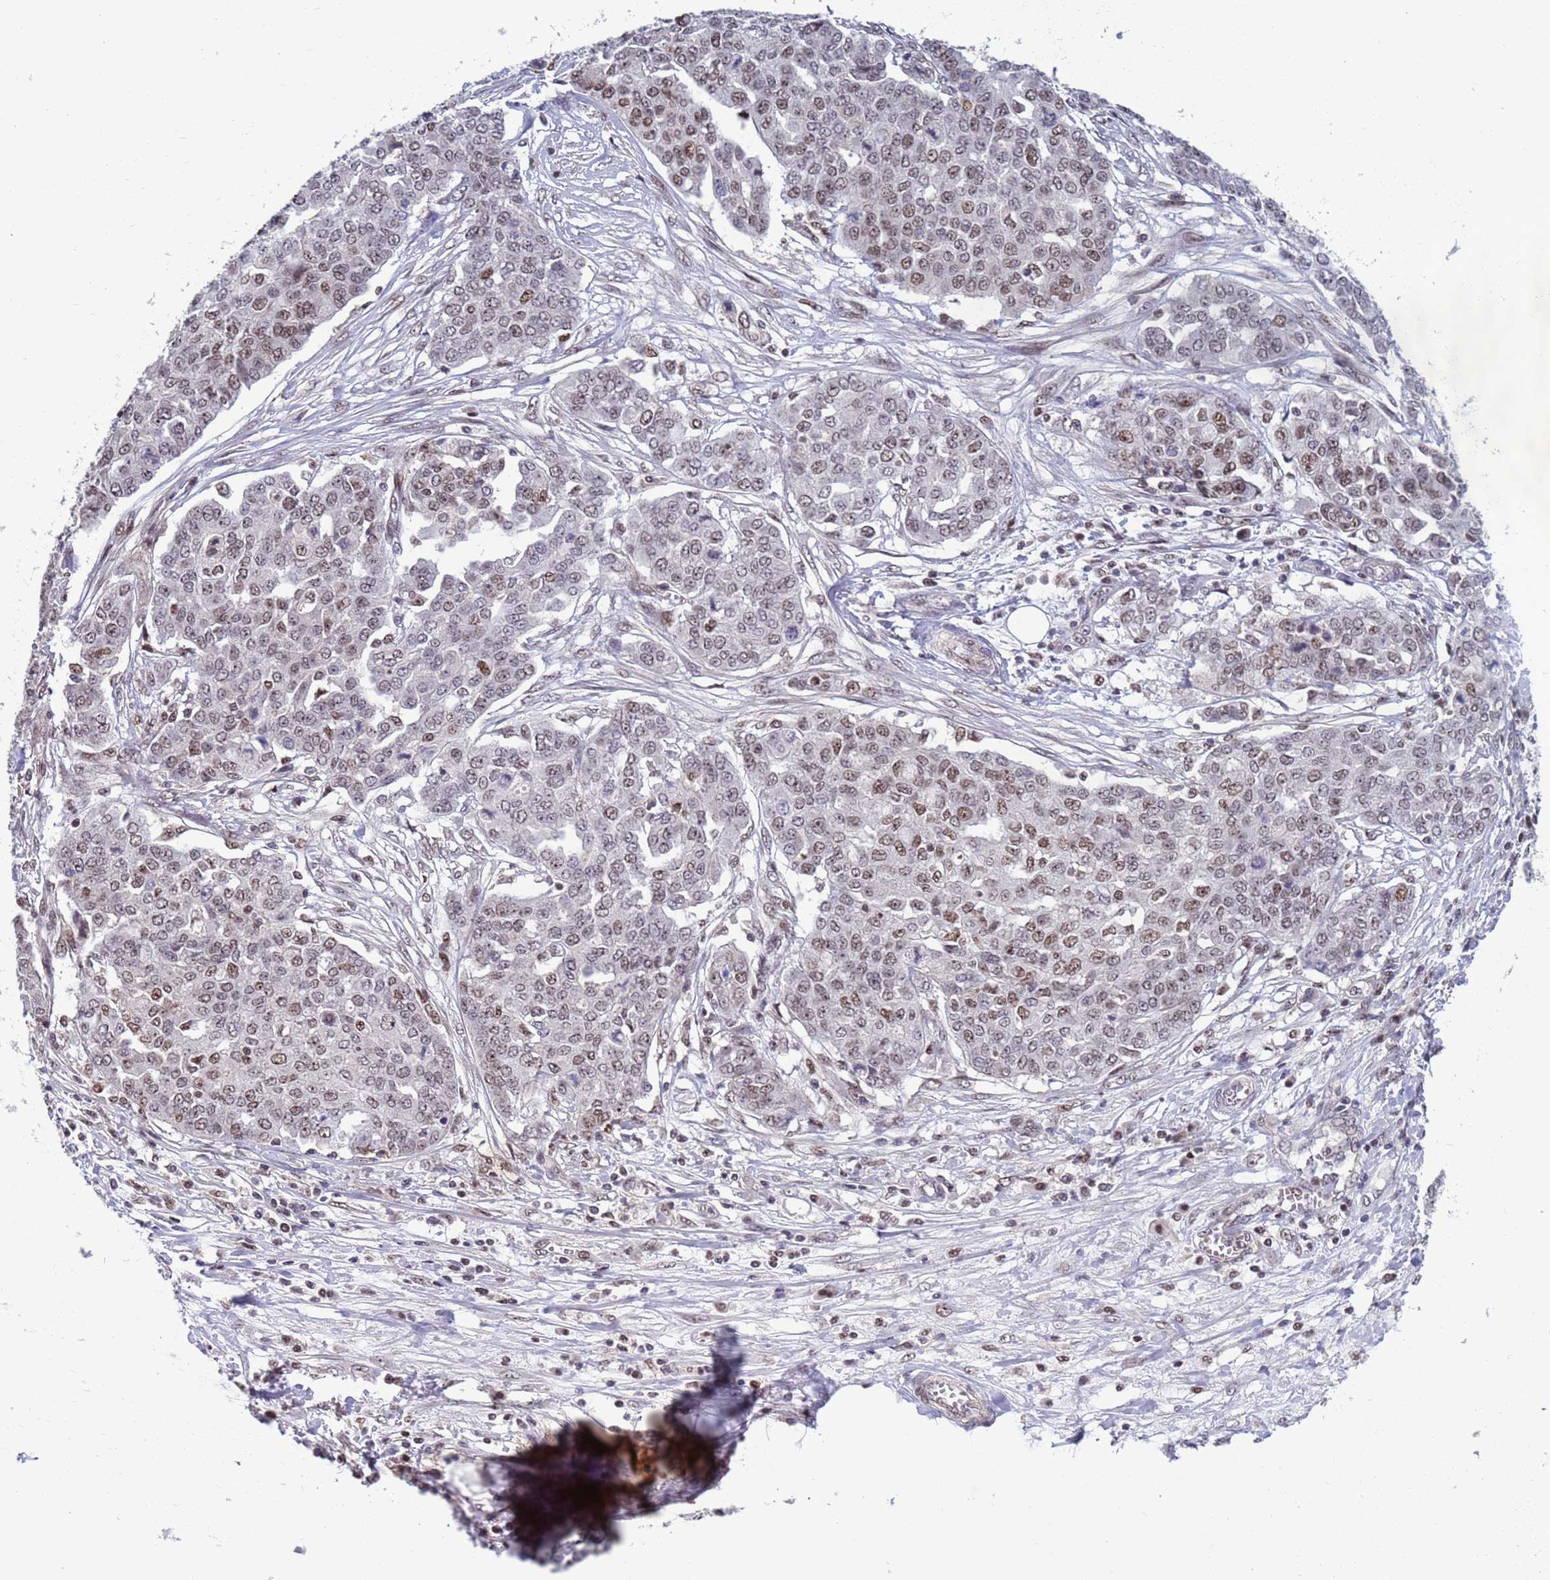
{"staining": {"intensity": "moderate", "quantity": ">75%", "location": "nuclear"}, "tissue": "ovarian cancer", "cell_type": "Tumor cells", "image_type": "cancer", "snomed": [{"axis": "morphology", "description": "Cystadenocarcinoma, serous, NOS"}, {"axis": "topography", "description": "Soft tissue"}, {"axis": "topography", "description": "Ovary"}], "caption": "Approximately >75% of tumor cells in human ovarian cancer reveal moderate nuclear protein expression as visualized by brown immunohistochemical staining.", "gene": "NSL1", "patient": {"sex": "female", "age": 57}}